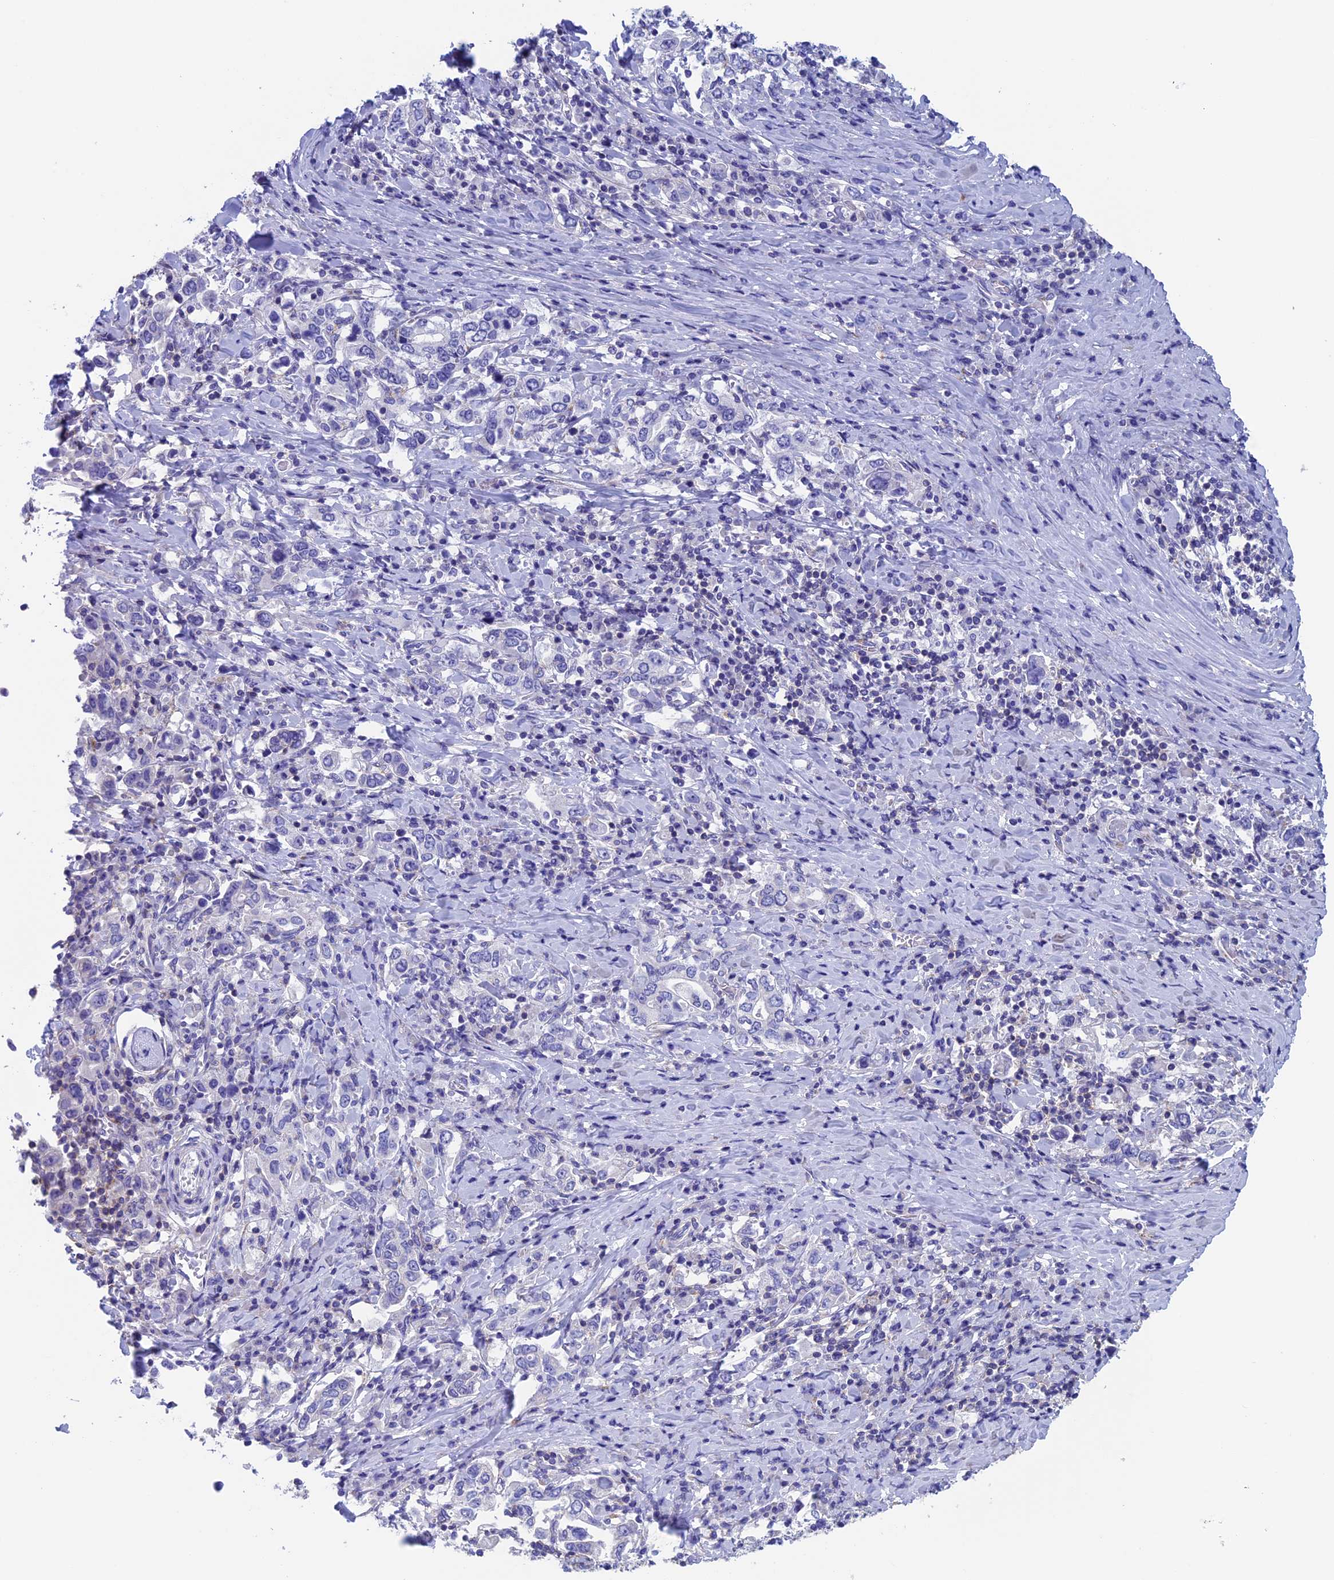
{"staining": {"intensity": "negative", "quantity": "none", "location": "none"}, "tissue": "stomach cancer", "cell_type": "Tumor cells", "image_type": "cancer", "snomed": [{"axis": "morphology", "description": "Adenocarcinoma, NOS"}, {"axis": "topography", "description": "Stomach, upper"}, {"axis": "topography", "description": "Stomach"}], "caption": "DAB (3,3'-diaminobenzidine) immunohistochemical staining of stomach cancer (adenocarcinoma) demonstrates no significant positivity in tumor cells.", "gene": "SEPTIN1", "patient": {"sex": "male", "age": 62}}